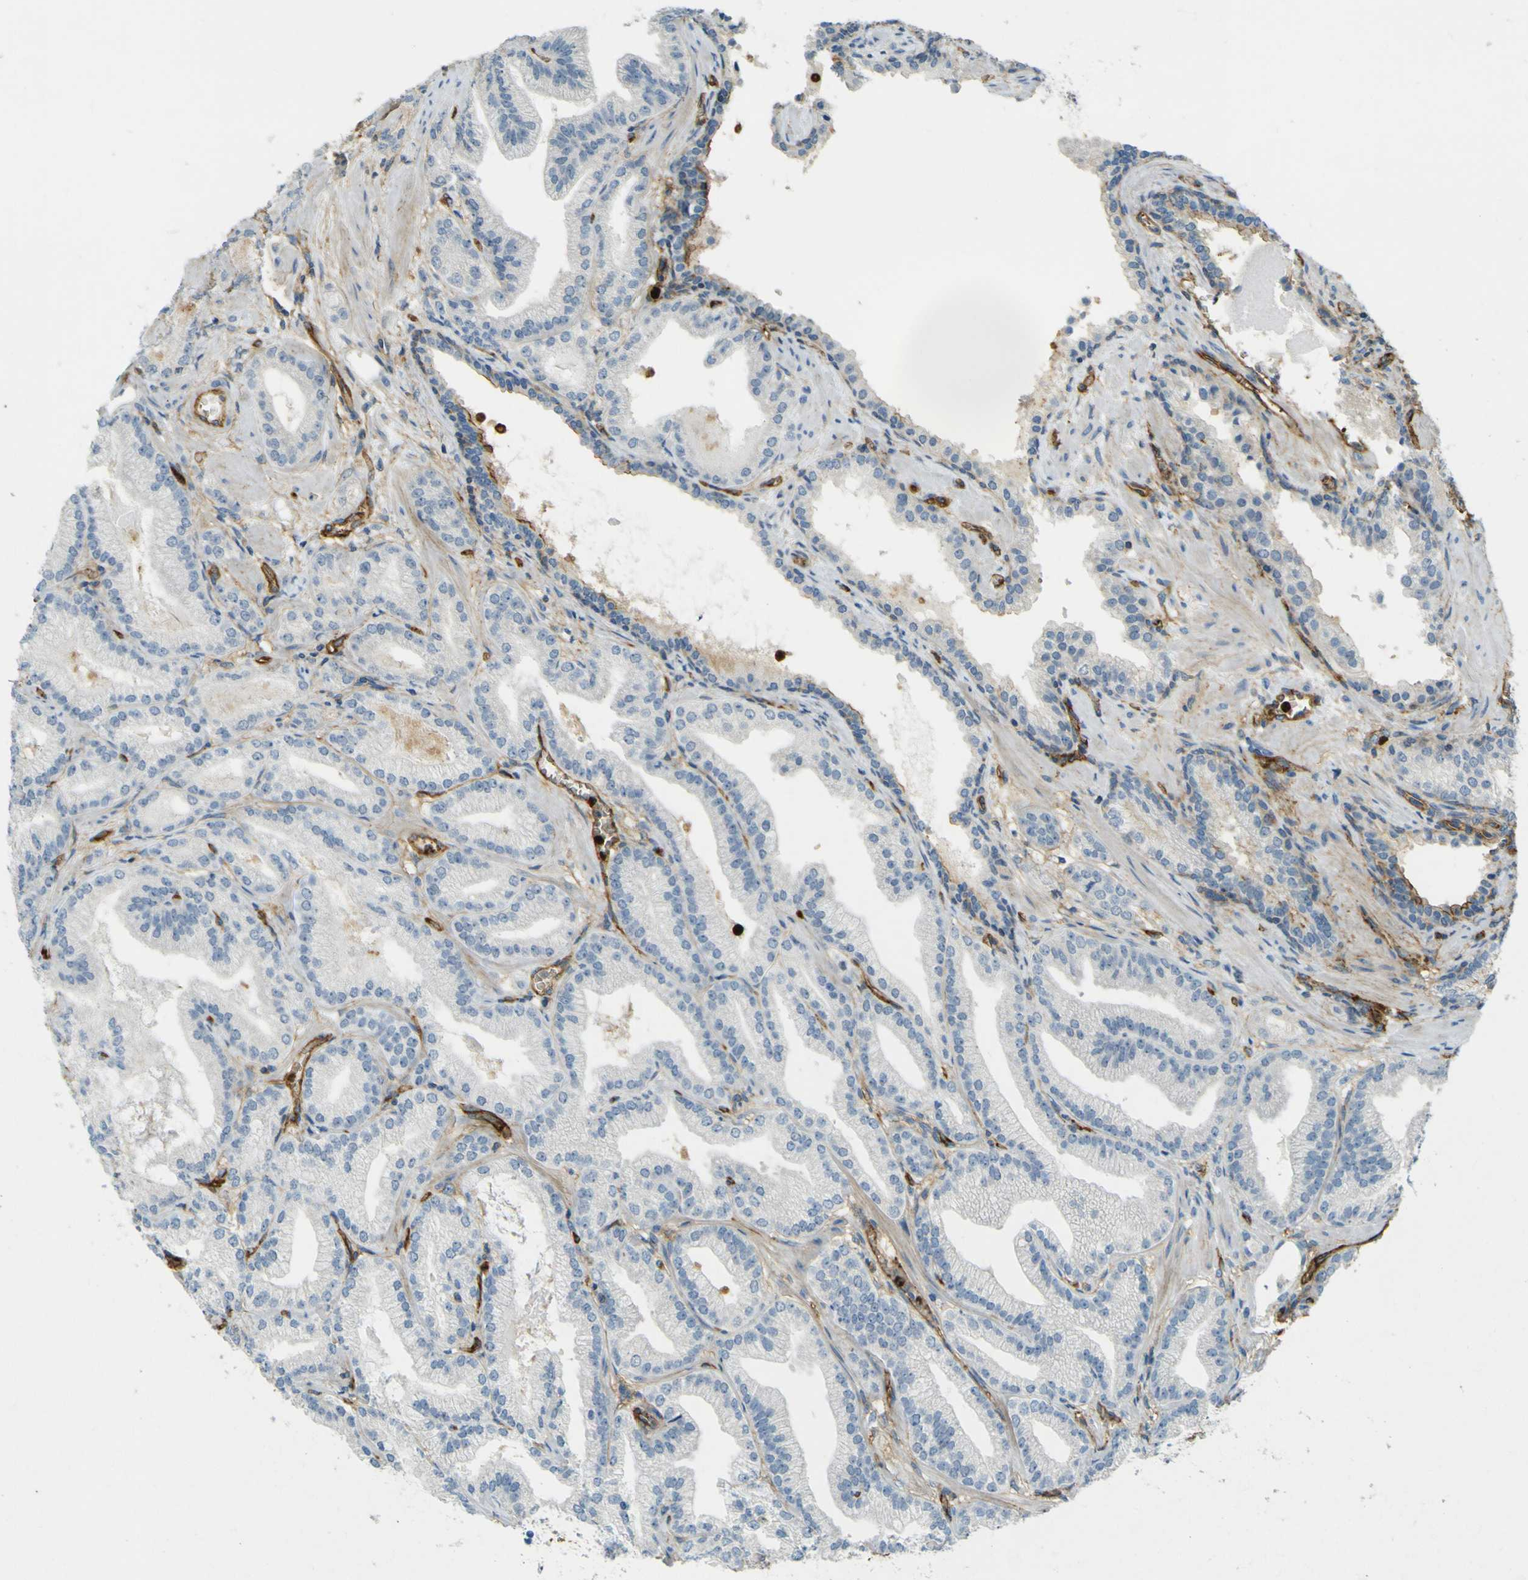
{"staining": {"intensity": "negative", "quantity": "none", "location": "none"}, "tissue": "prostate cancer", "cell_type": "Tumor cells", "image_type": "cancer", "snomed": [{"axis": "morphology", "description": "Adenocarcinoma, Low grade"}, {"axis": "topography", "description": "Prostate"}], "caption": "Protein analysis of prostate cancer (adenocarcinoma (low-grade)) reveals no significant positivity in tumor cells.", "gene": "PLXDC1", "patient": {"sex": "male", "age": 59}}